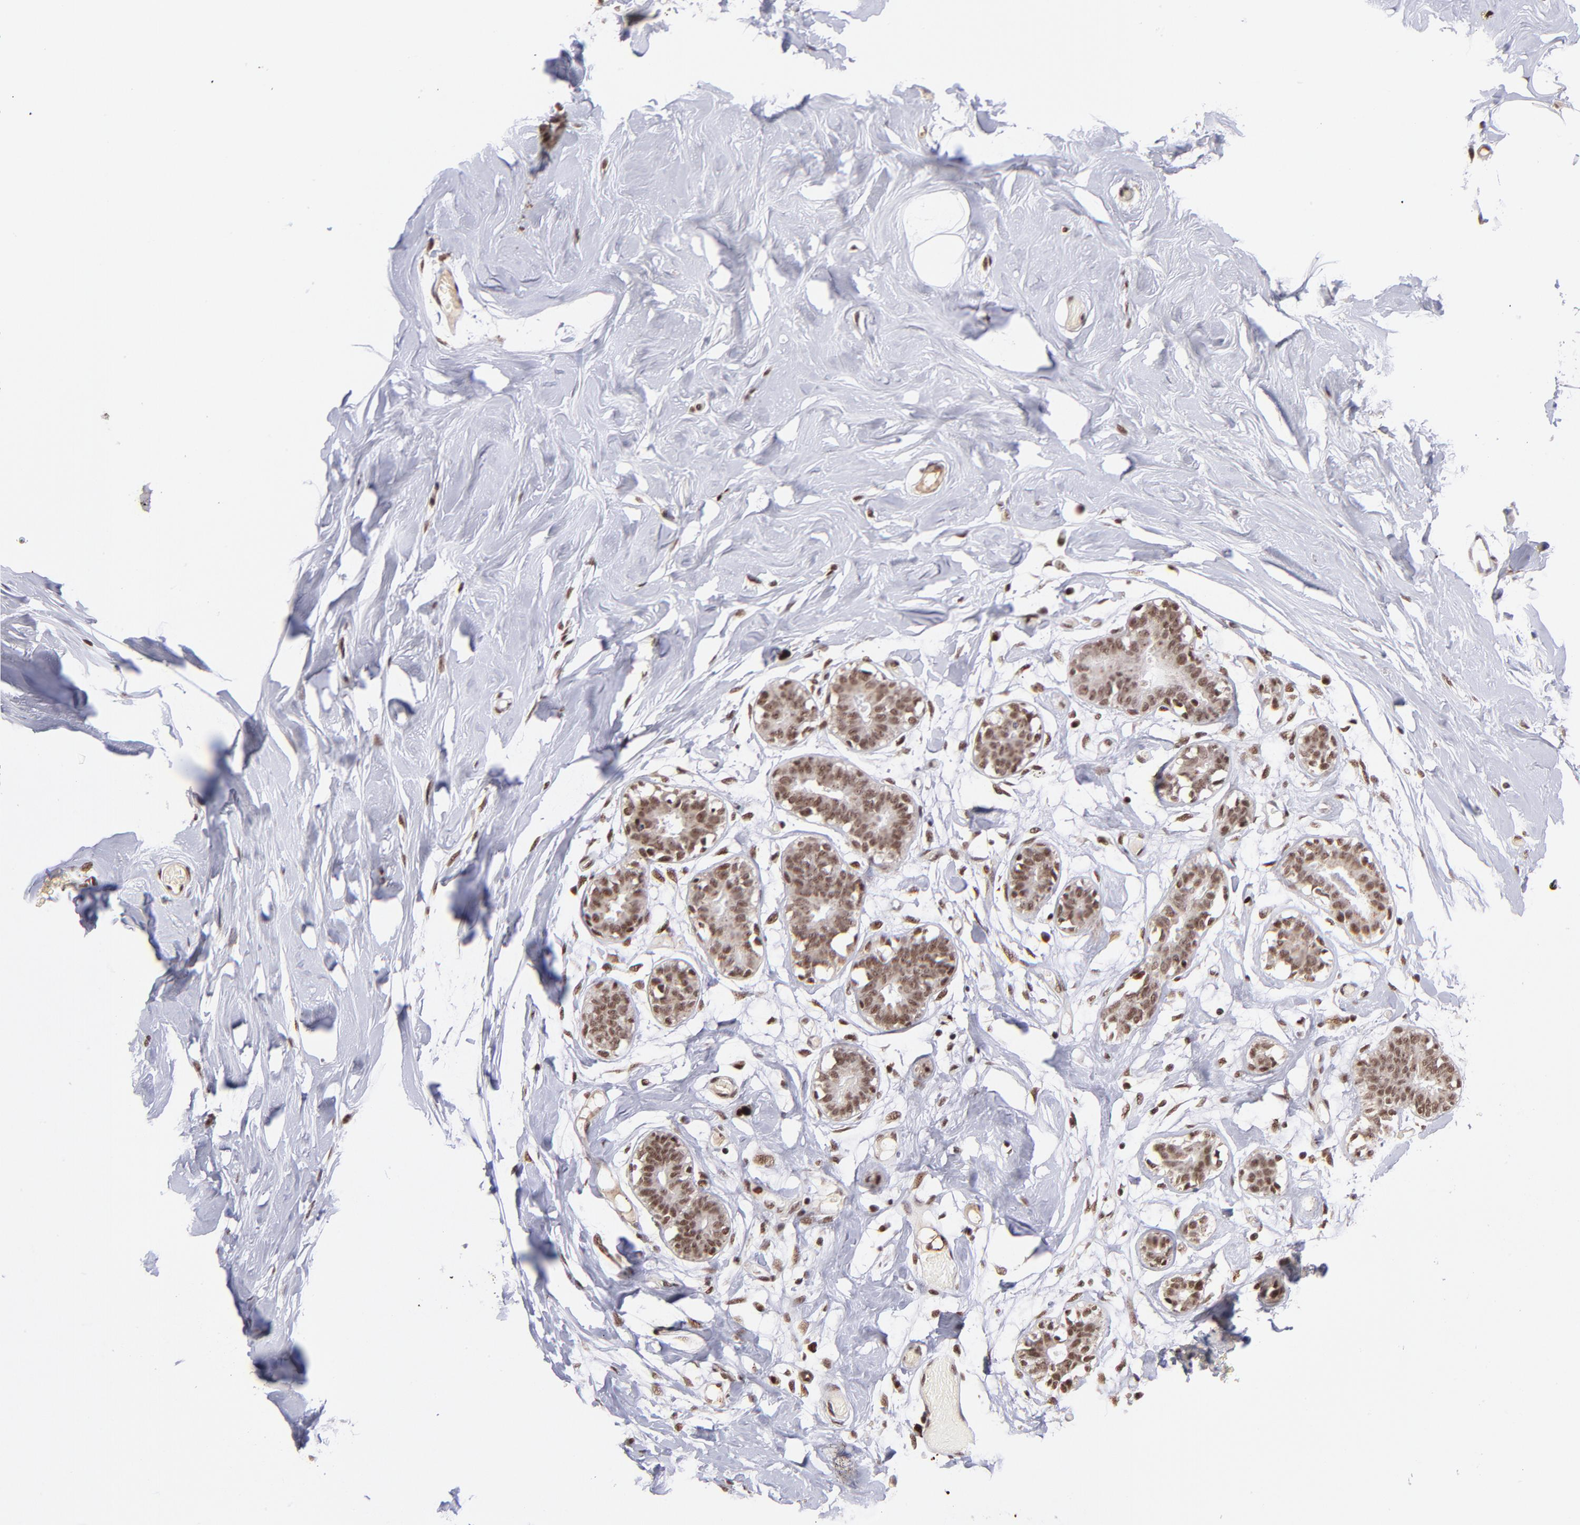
{"staining": {"intensity": "negative", "quantity": "none", "location": "none"}, "tissue": "breast", "cell_type": "Adipocytes", "image_type": "normal", "snomed": [{"axis": "morphology", "description": "Normal tissue, NOS"}, {"axis": "topography", "description": "Breast"}, {"axis": "topography", "description": "Soft tissue"}], "caption": "Immunohistochemistry histopathology image of normal breast: human breast stained with DAB displays no significant protein expression in adipocytes. (Brightfield microscopy of DAB immunohistochemistry (IHC) at high magnification).", "gene": "ZFX", "patient": {"sex": "female", "age": 25}}